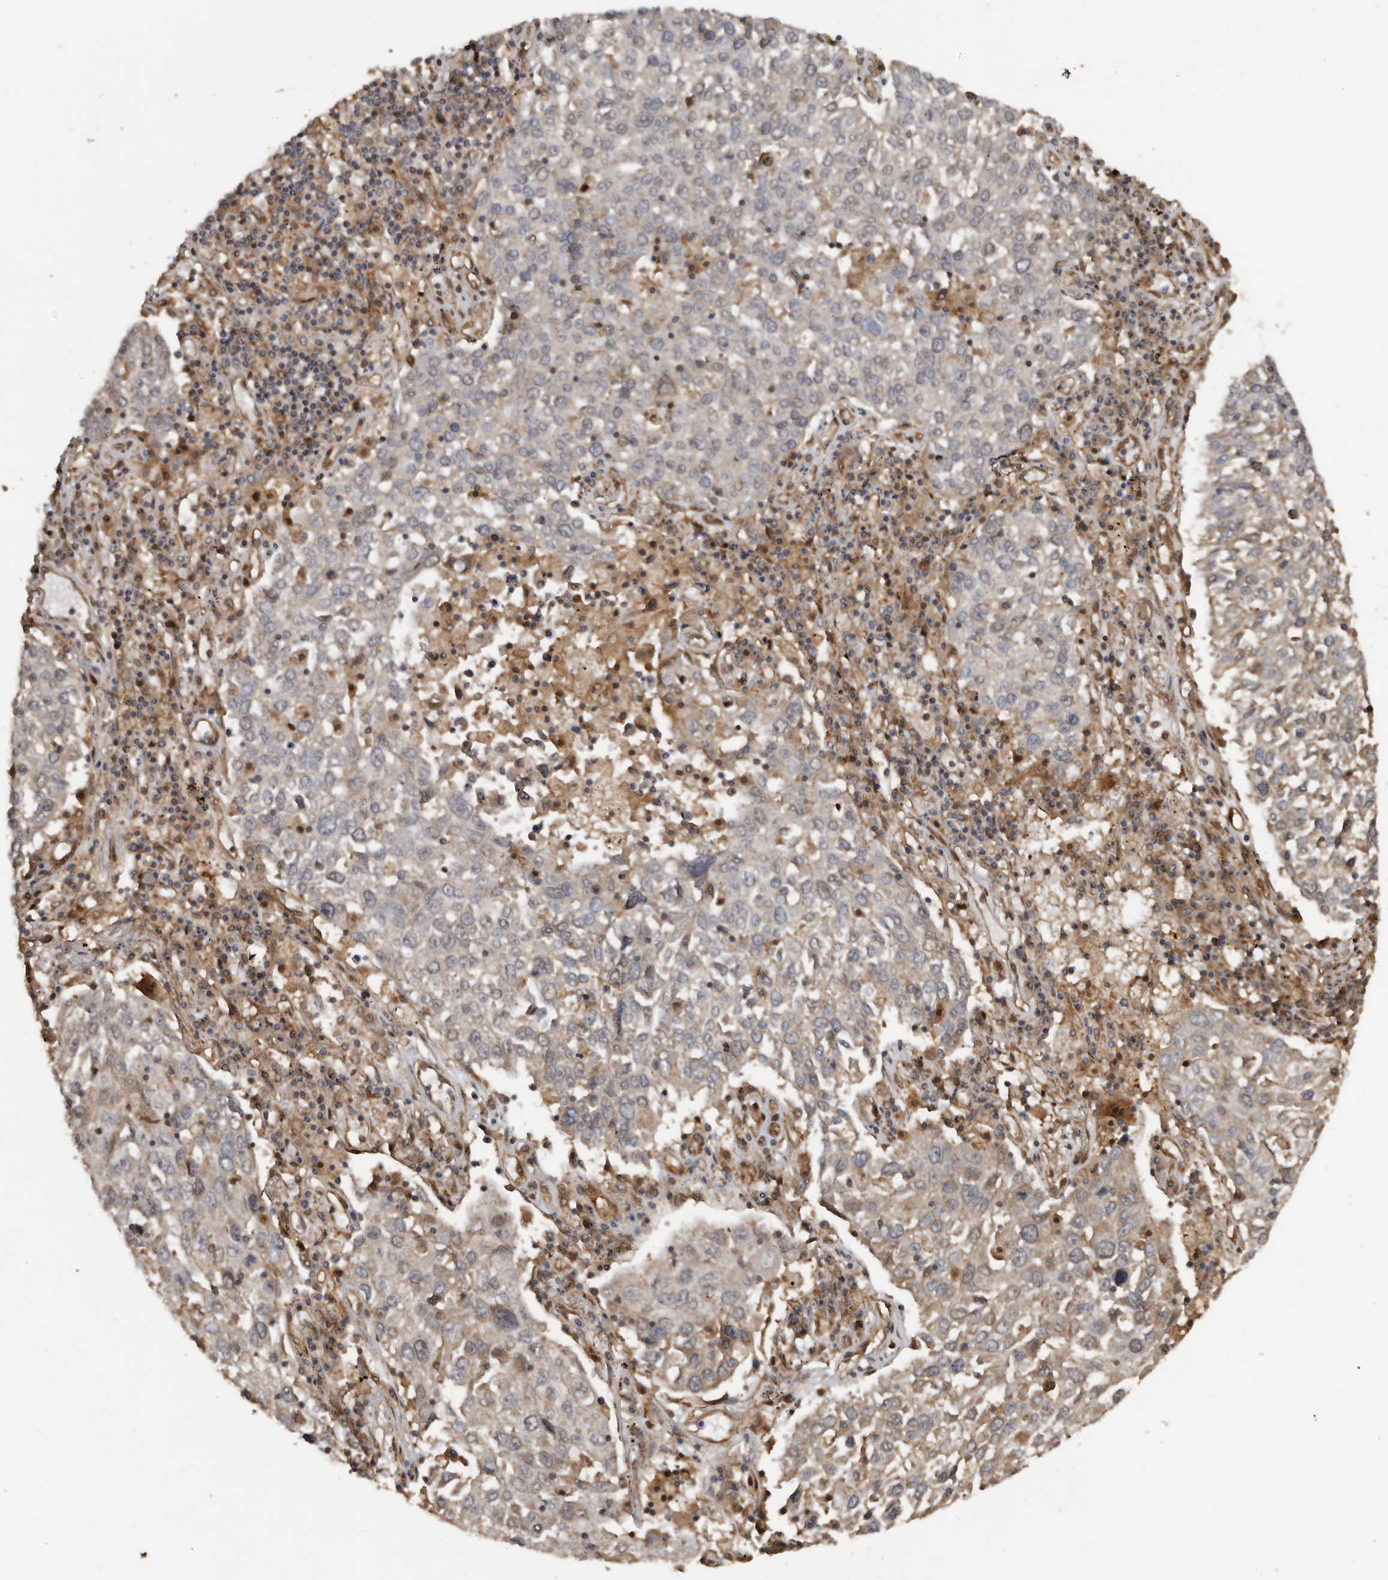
{"staining": {"intensity": "weak", "quantity": "25%-75%", "location": "cytoplasmic/membranous"}, "tissue": "lung cancer", "cell_type": "Tumor cells", "image_type": "cancer", "snomed": [{"axis": "morphology", "description": "Squamous cell carcinoma, NOS"}, {"axis": "topography", "description": "Lung"}], "caption": "The histopathology image exhibits immunohistochemical staining of lung cancer. There is weak cytoplasmic/membranous expression is identified in about 25%-75% of tumor cells.", "gene": "EXOC3L1", "patient": {"sex": "male", "age": 65}}